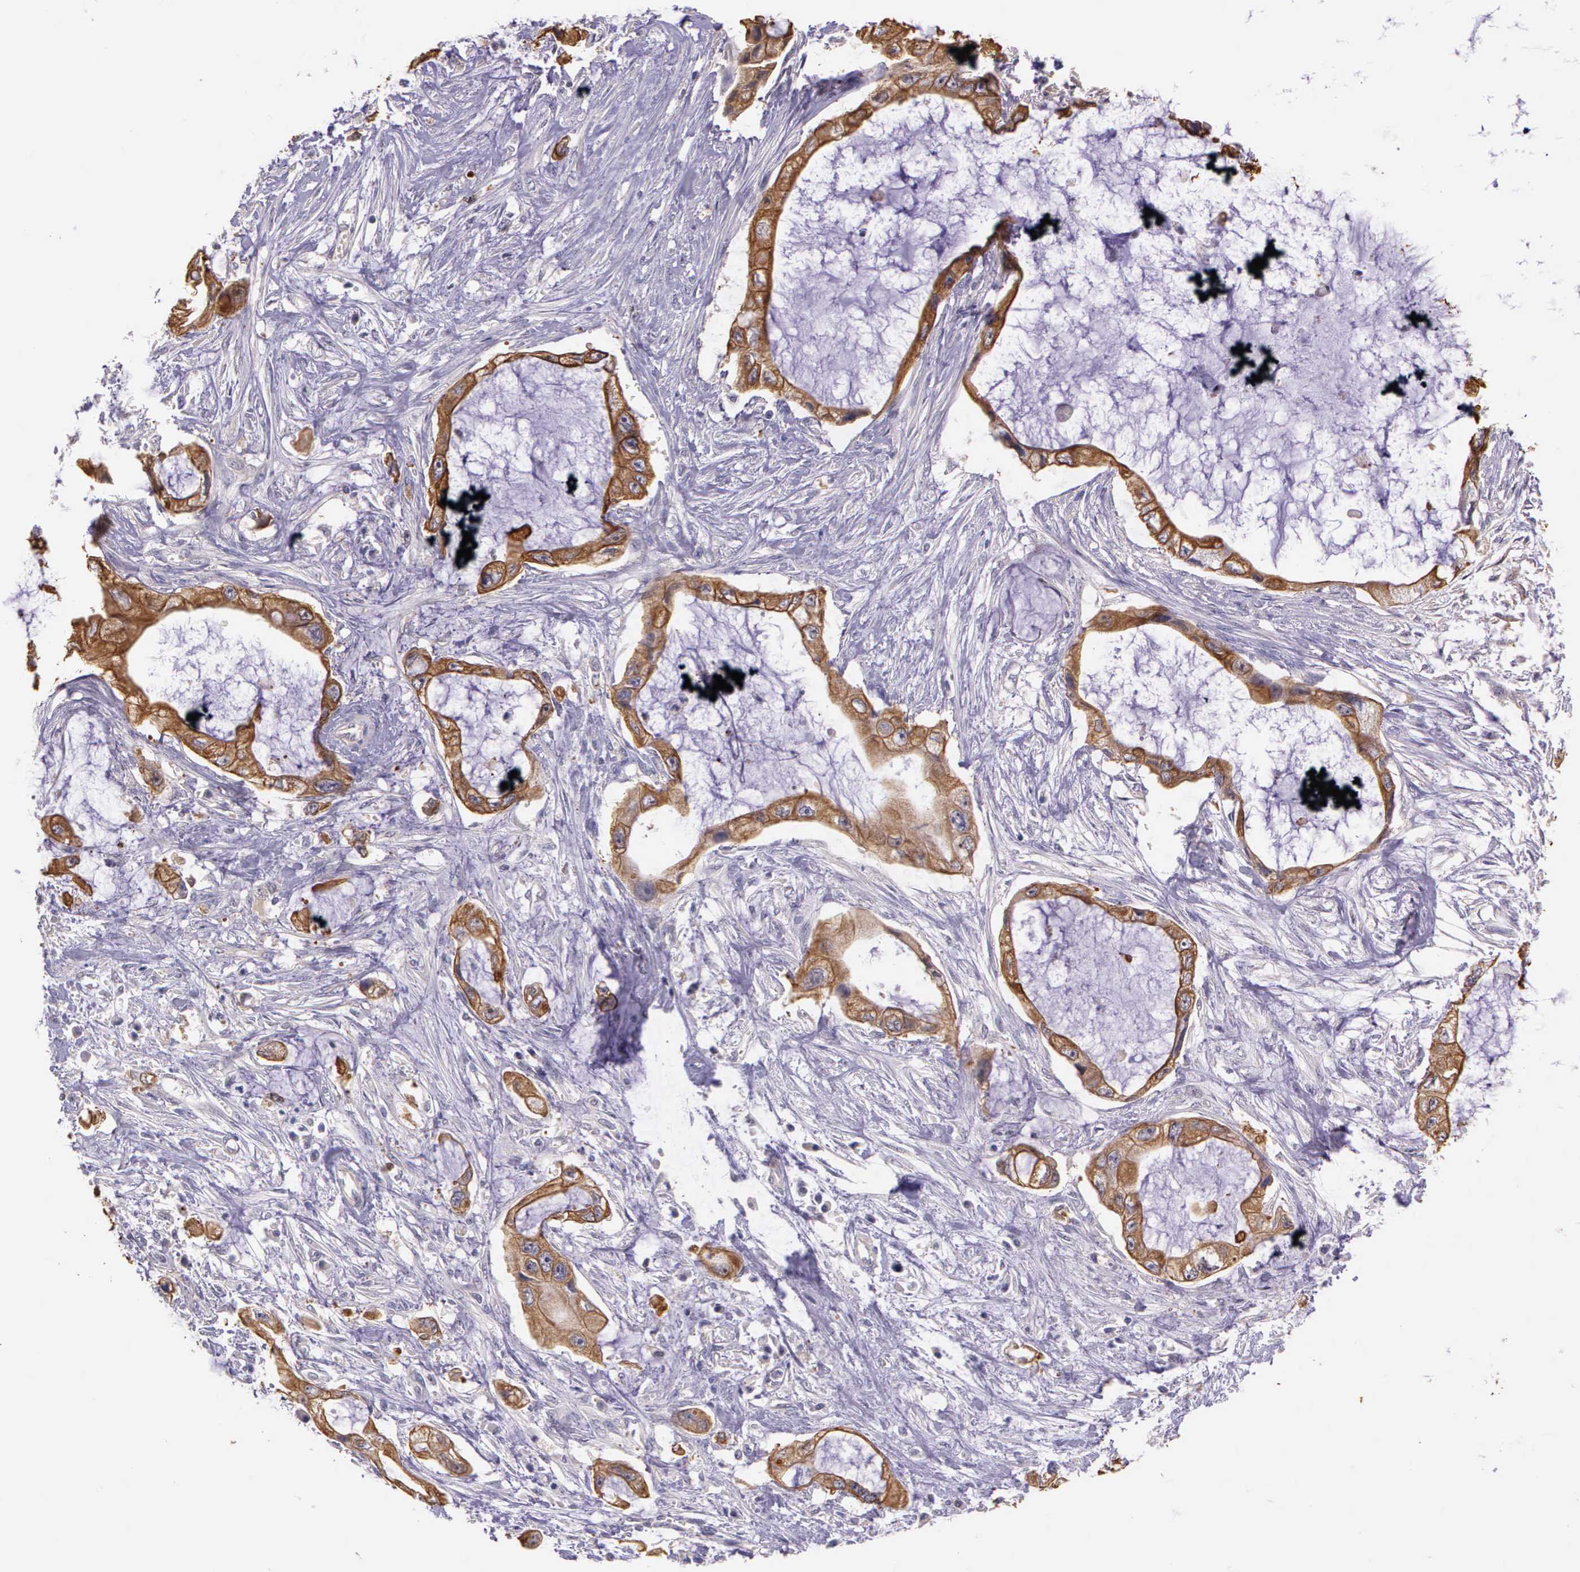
{"staining": {"intensity": "moderate", "quantity": ">75%", "location": "cytoplasmic/membranous"}, "tissue": "pancreatic cancer", "cell_type": "Tumor cells", "image_type": "cancer", "snomed": [{"axis": "morphology", "description": "Adenocarcinoma, NOS"}, {"axis": "topography", "description": "Pancreas"}, {"axis": "topography", "description": "Stomach, upper"}], "caption": "High-magnification brightfield microscopy of adenocarcinoma (pancreatic) stained with DAB (brown) and counterstained with hematoxylin (blue). tumor cells exhibit moderate cytoplasmic/membranous positivity is identified in approximately>75% of cells. (Brightfield microscopy of DAB IHC at high magnification).", "gene": "IGBP1", "patient": {"sex": "male", "age": 77}}